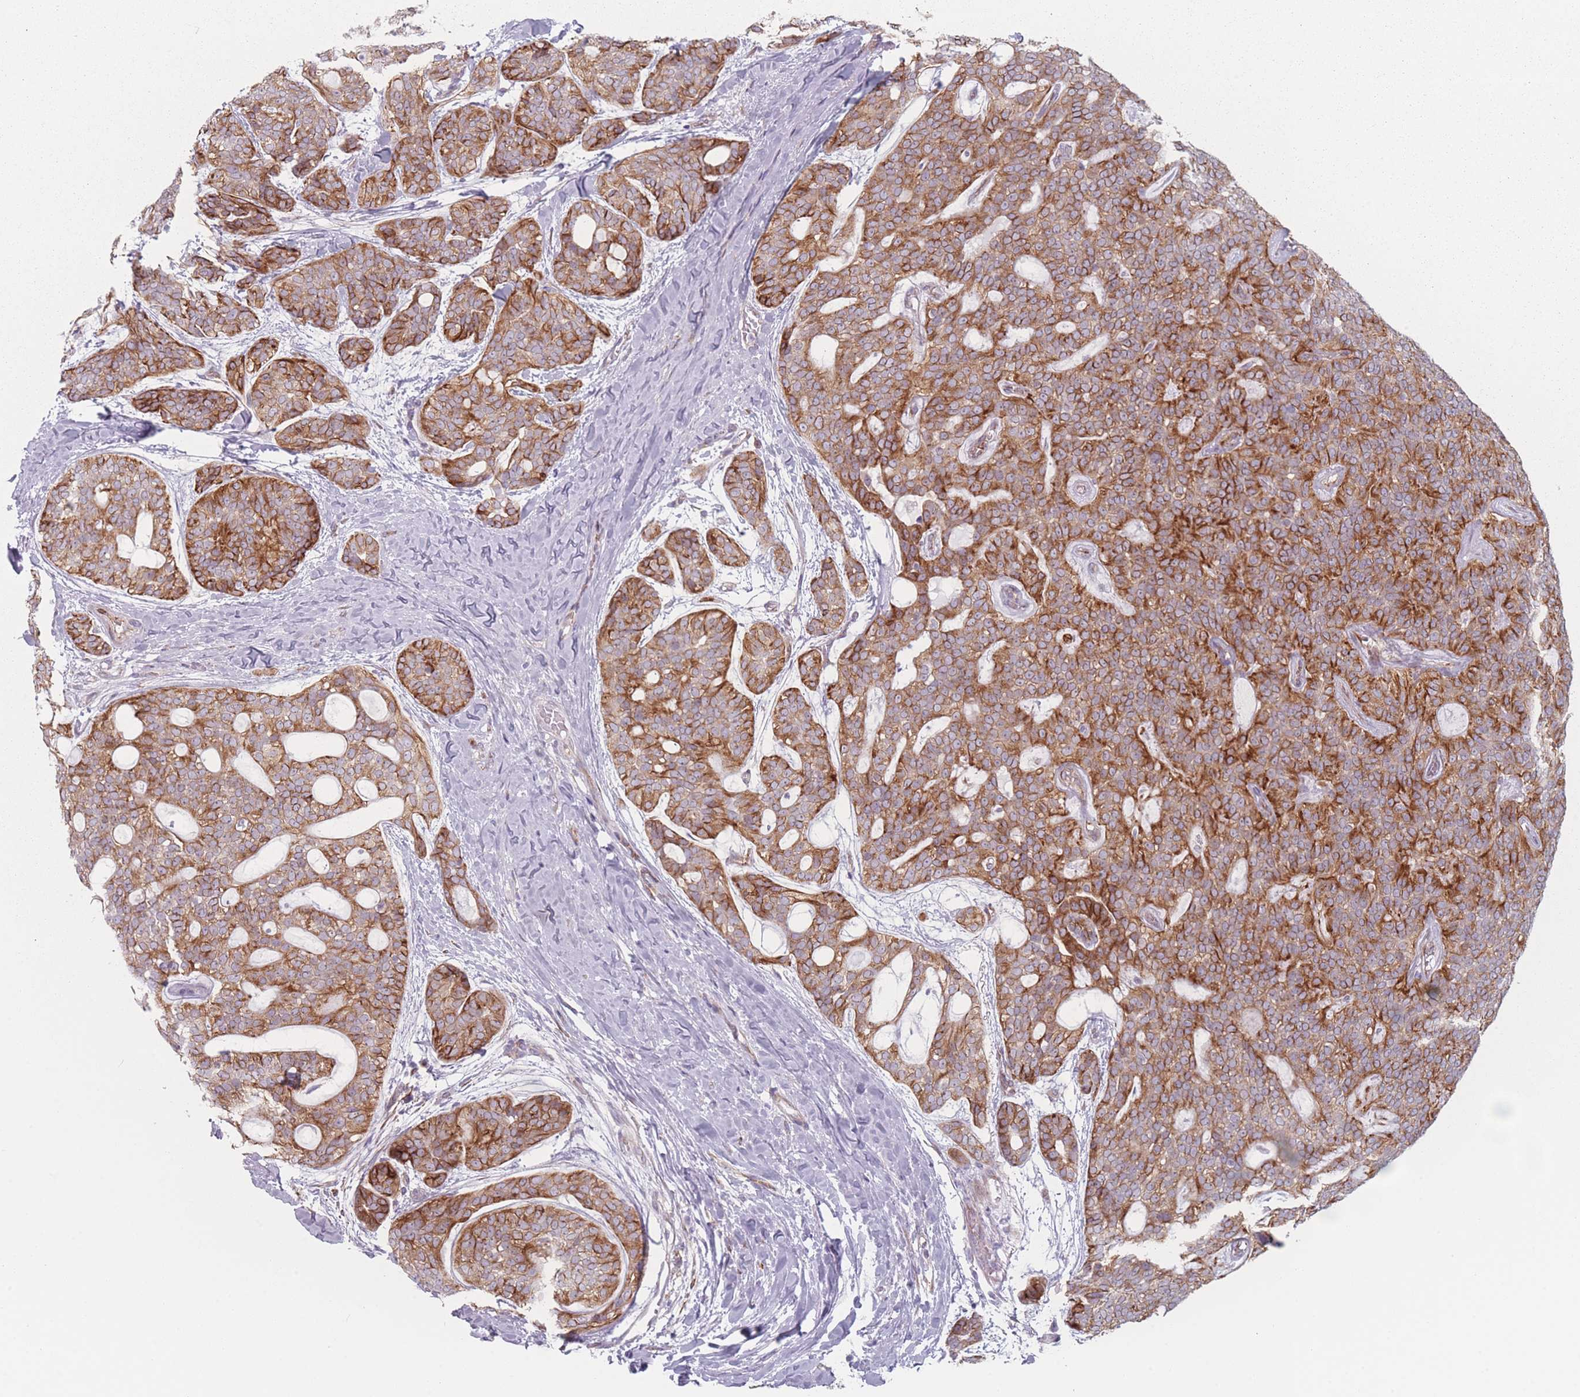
{"staining": {"intensity": "strong", "quantity": ">75%", "location": "cytoplasmic/membranous"}, "tissue": "head and neck cancer", "cell_type": "Tumor cells", "image_type": "cancer", "snomed": [{"axis": "morphology", "description": "Adenocarcinoma, NOS"}, {"axis": "topography", "description": "Head-Neck"}], "caption": "Head and neck cancer (adenocarcinoma) tissue reveals strong cytoplasmic/membranous expression in about >75% of tumor cells The protein is shown in brown color, while the nuclei are stained blue.", "gene": "RNF4", "patient": {"sex": "male", "age": 66}}